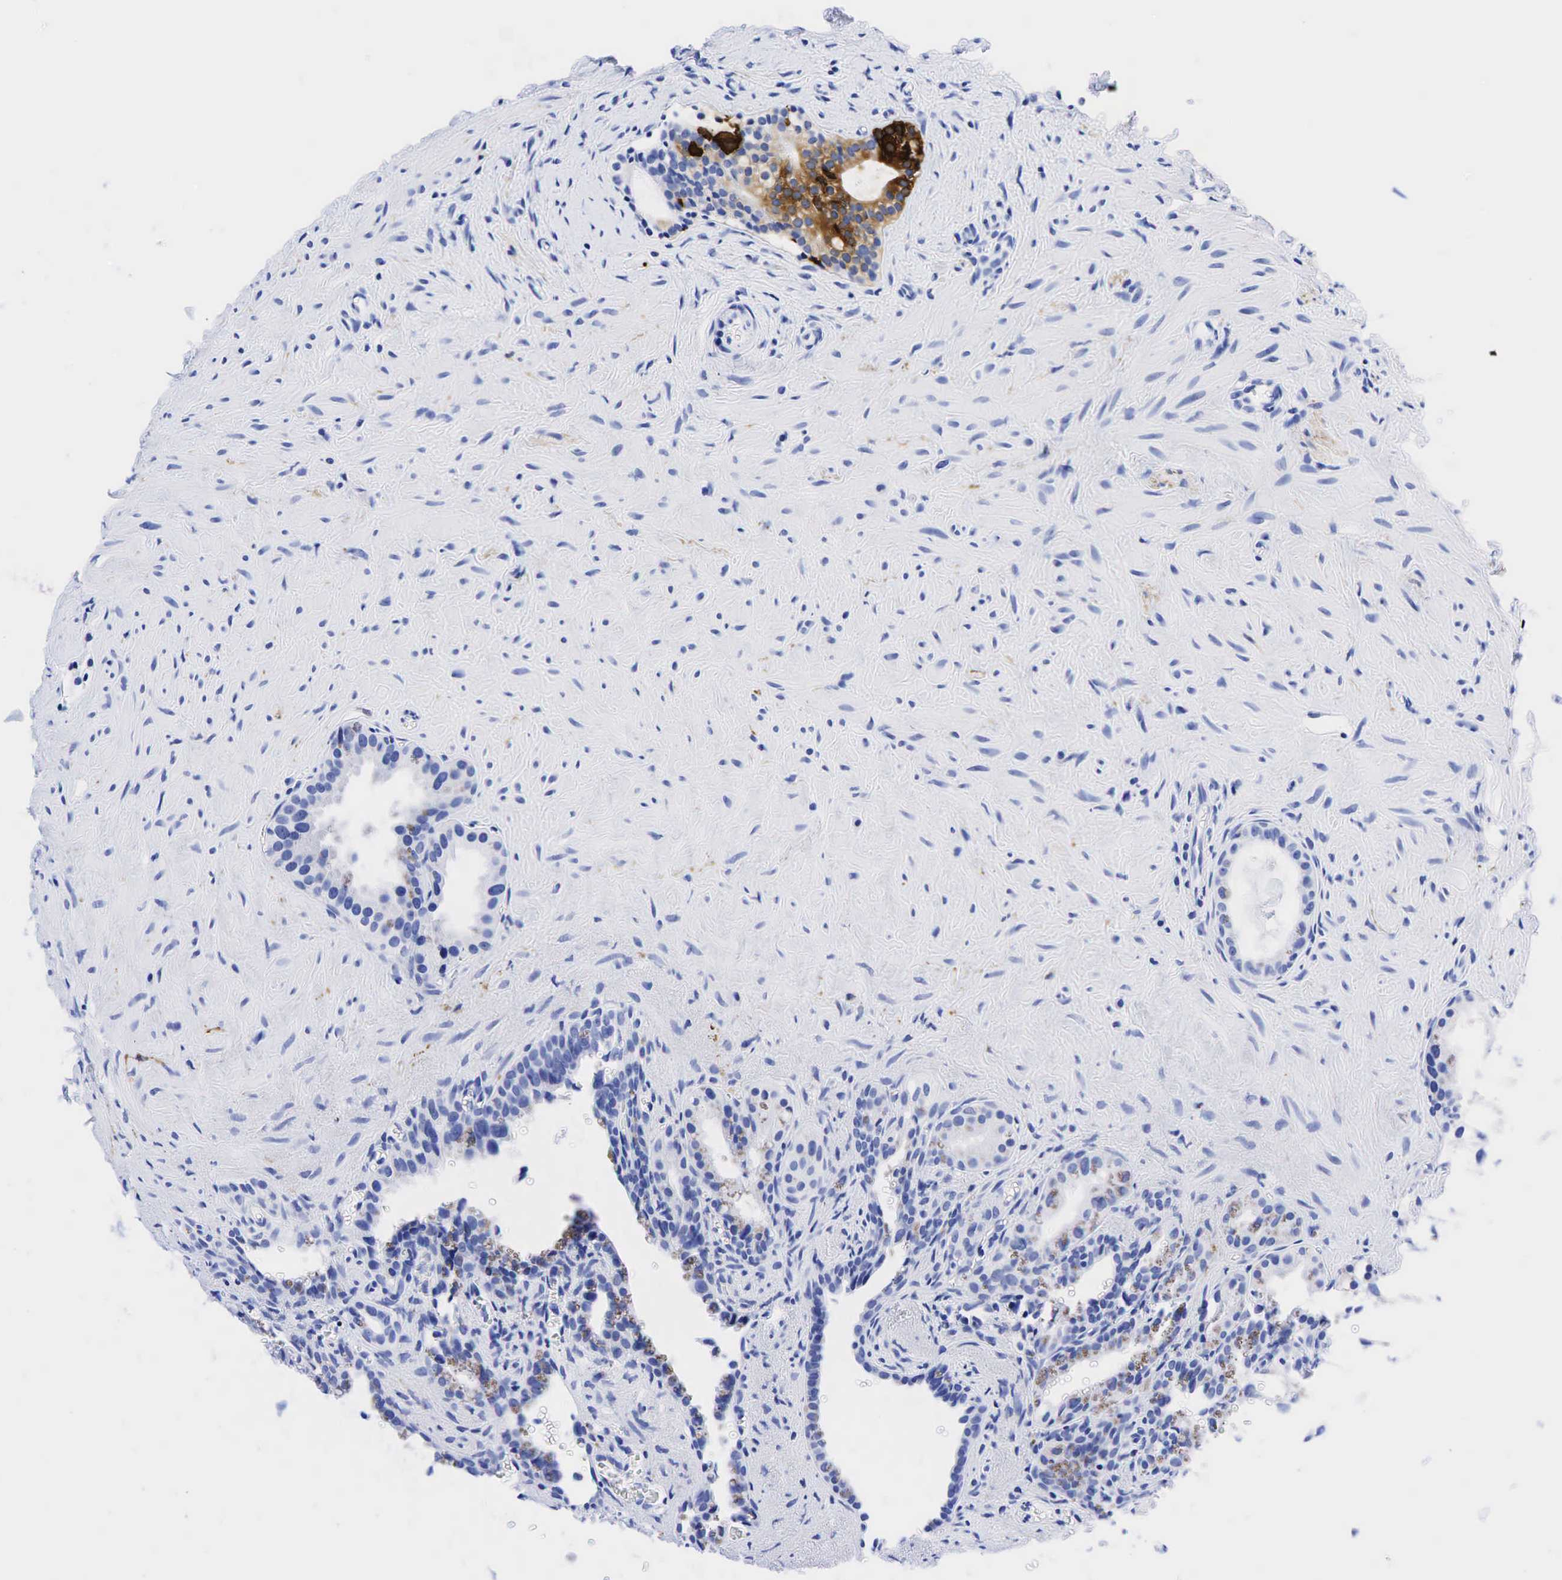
{"staining": {"intensity": "moderate", "quantity": "<25%", "location": "cytoplasmic/membranous"}, "tissue": "seminal vesicle", "cell_type": "Glandular cells", "image_type": "normal", "snomed": [{"axis": "morphology", "description": "Normal tissue, NOS"}, {"axis": "topography", "description": "Seminal veicle"}], "caption": "IHC of unremarkable human seminal vesicle shows low levels of moderate cytoplasmic/membranous positivity in approximately <25% of glandular cells.", "gene": "CHGA", "patient": {"sex": "male", "age": 60}}